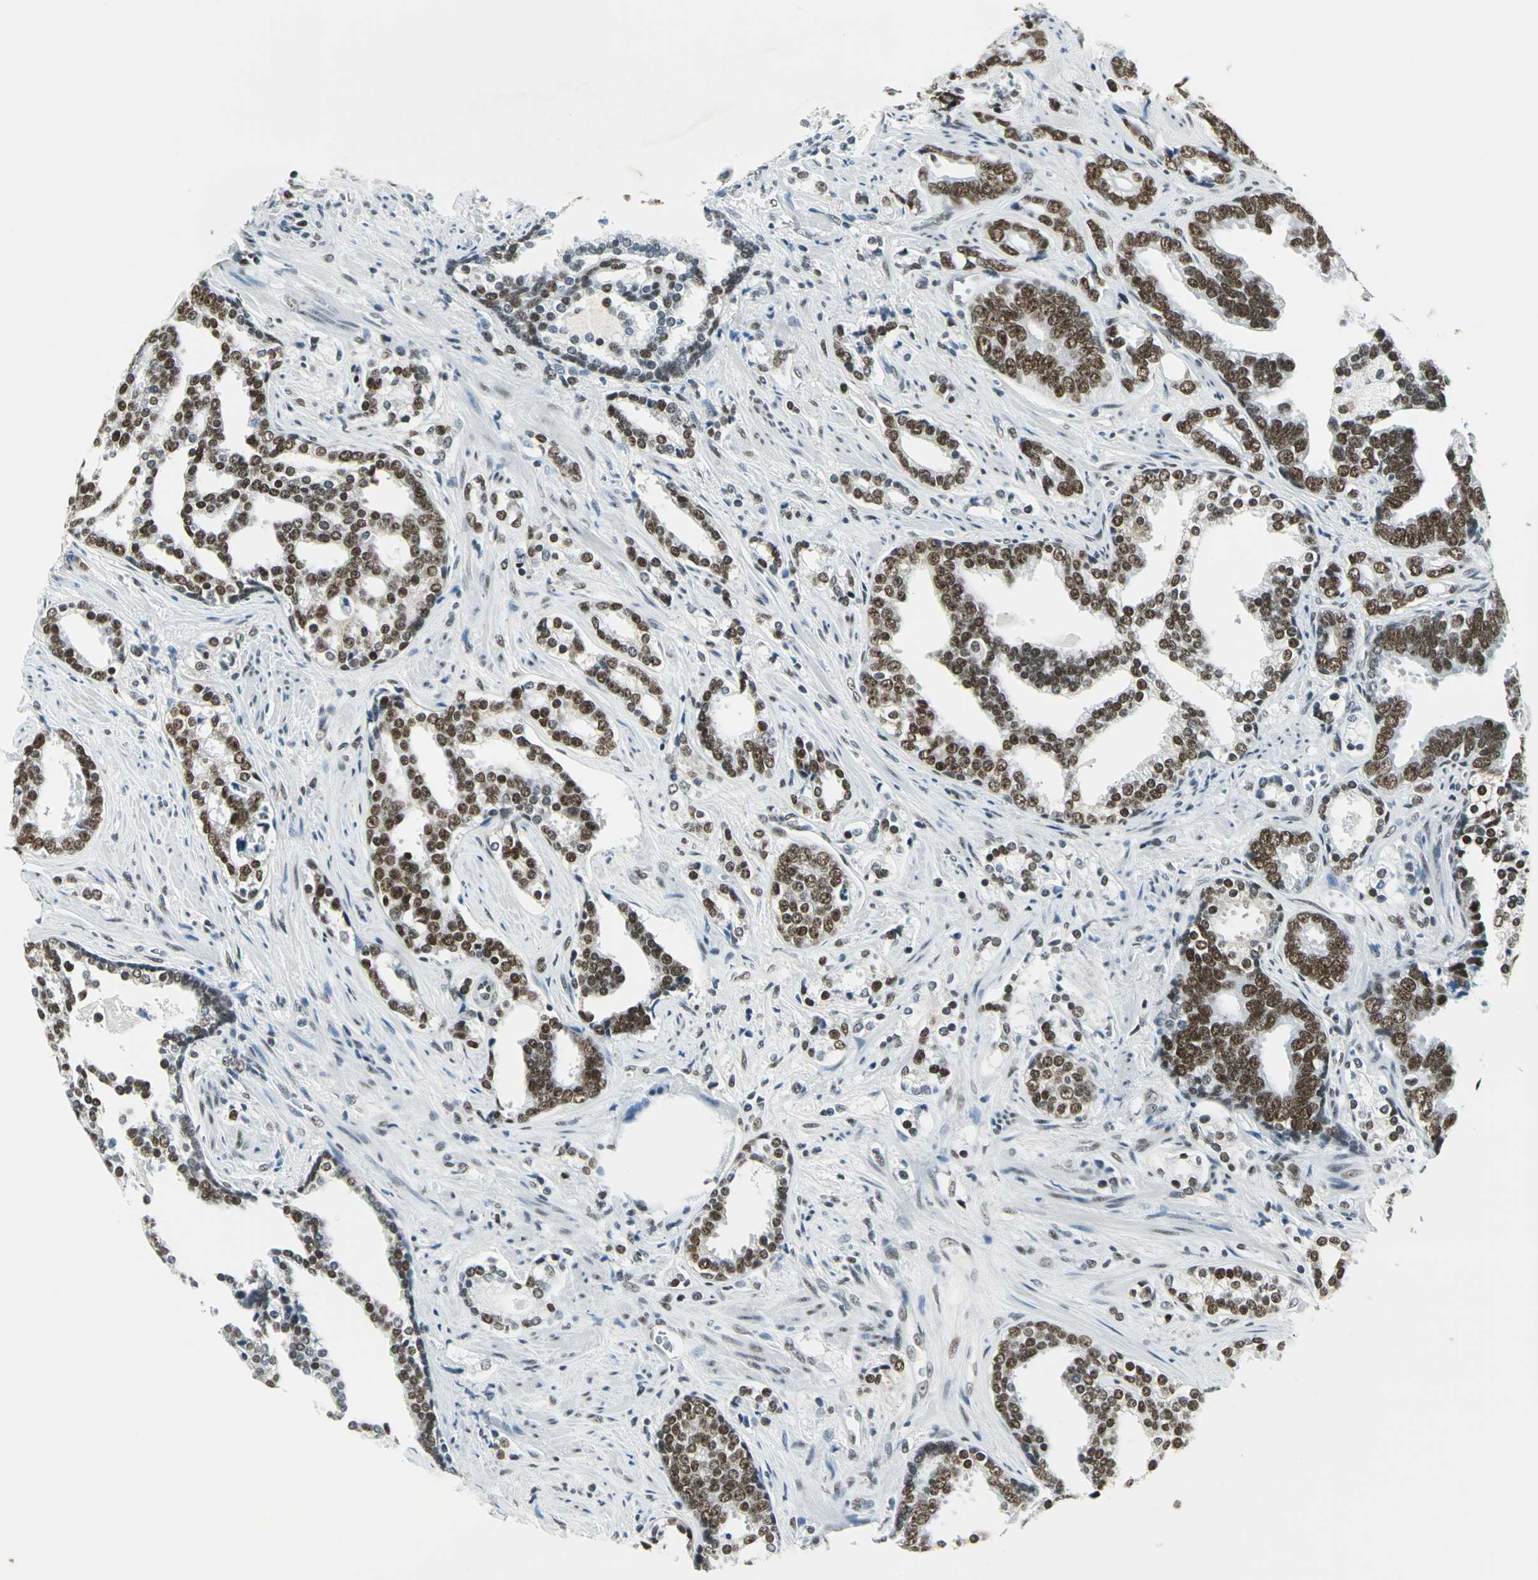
{"staining": {"intensity": "strong", "quantity": ">75%", "location": "nuclear"}, "tissue": "prostate cancer", "cell_type": "Tumor cells", "image_type": "cancer", "snomed": [{"axis": "morphology", "description": "Adenocarcinoma, High grade"}, {"axis": "topography", "description": "Prostate"}], "caption": "The immunohistochemical stain shows strong nuclear staining in tumor cells of high-grade adenocarcinoma (prostate) tissue.", "gene": "ADNP", "patient": {"sex": "male", "age": 67}}